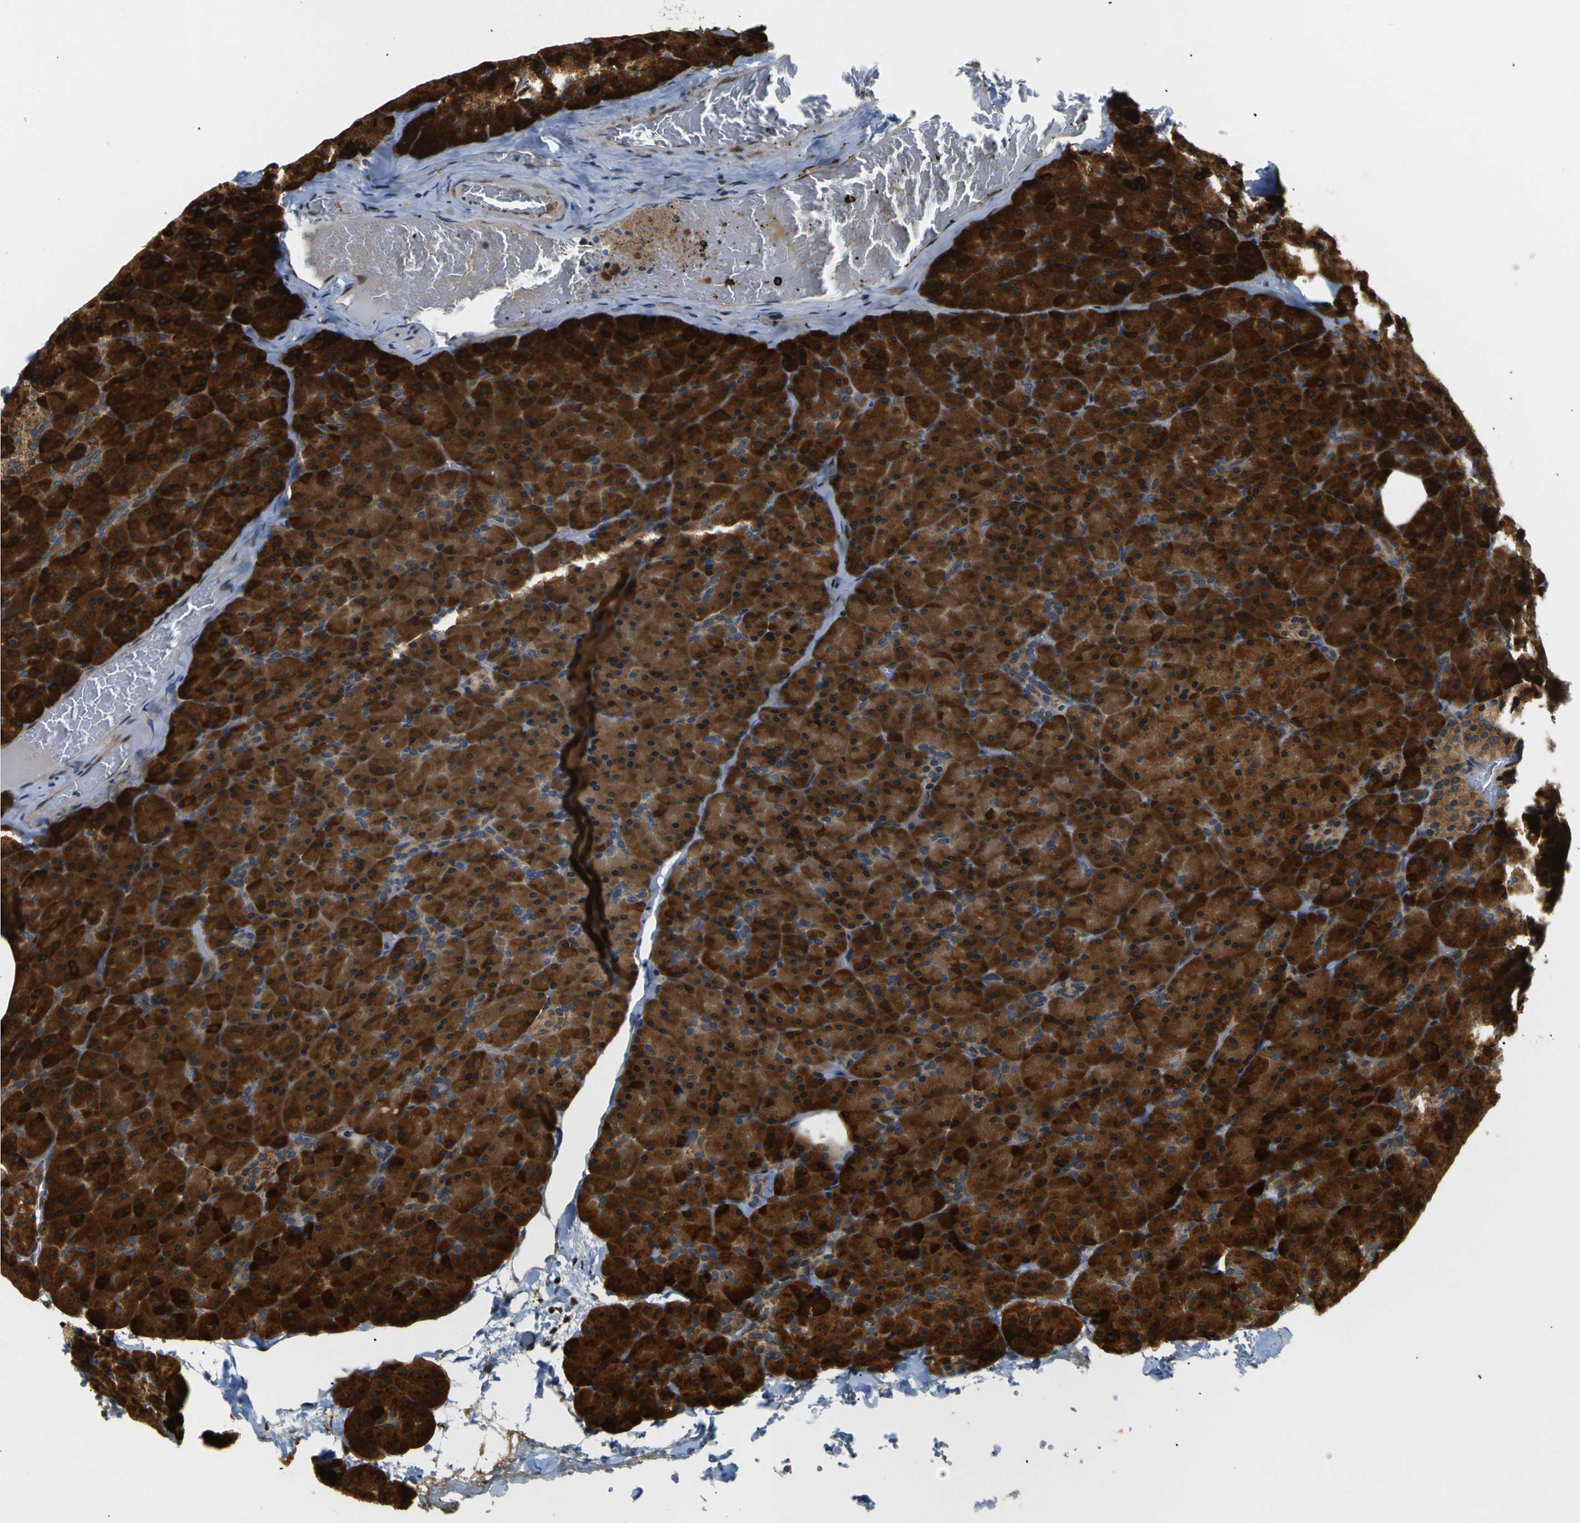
{"staining": {"intensity": "strong", "quantity": ">75%", "location": "cytoplasmic/membranous"}, "tissue": "pancreas", "cell_type": "Exocrine glandular cells", "image_type": "normal", "snomed": [{"axis": "morphology", "description": "Normal tissue, NOS"}, {"axis": "topography", "description": "Pancreas"}], "caption": "Protein positivity by immunohistochemistry reveals strong cytoplasmic/membranous positivity in approximately >75% of exocrine glandular cells in normal pancreas.", "gene": "ABCE1", "patient": {"sex": "female", "age": 35}}